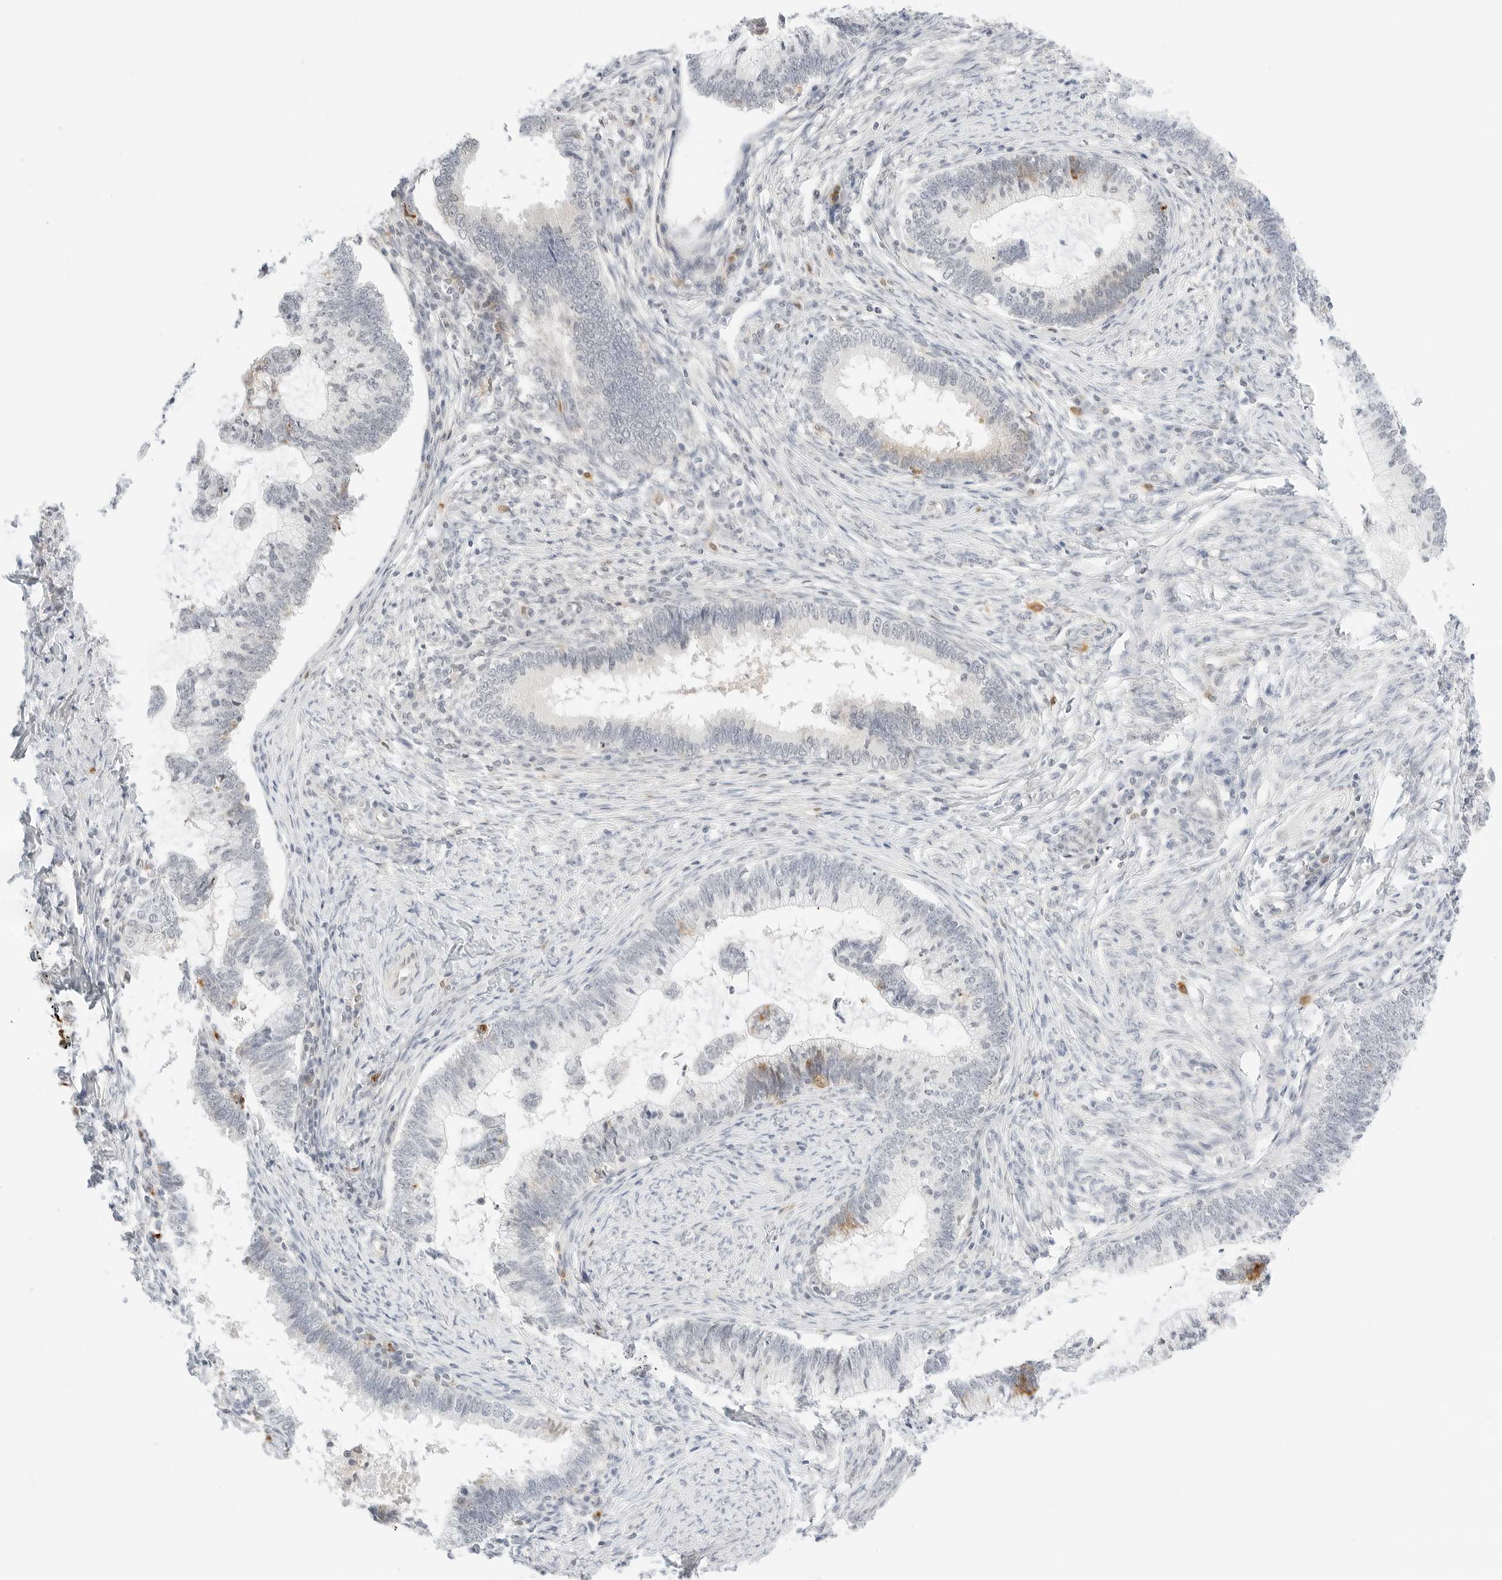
{"staining": {"intensity": "negative", "quantity": "none", "location": "none"}, "tissue": "cervical cancer", "cell_type": "Tumor cells", "image_type": "cancer", "snomed": [{"axis": "morphology", "description": "Adenocarcinoma, NOS"}, {"axis": "topography", "description": "Cervix"}], "caption": "The image demonstrates no staining of tumor cells in adenocarcinoma (cervical).", "gene": "TEKT2", "patient": {"sex": "female", "age": 36}}